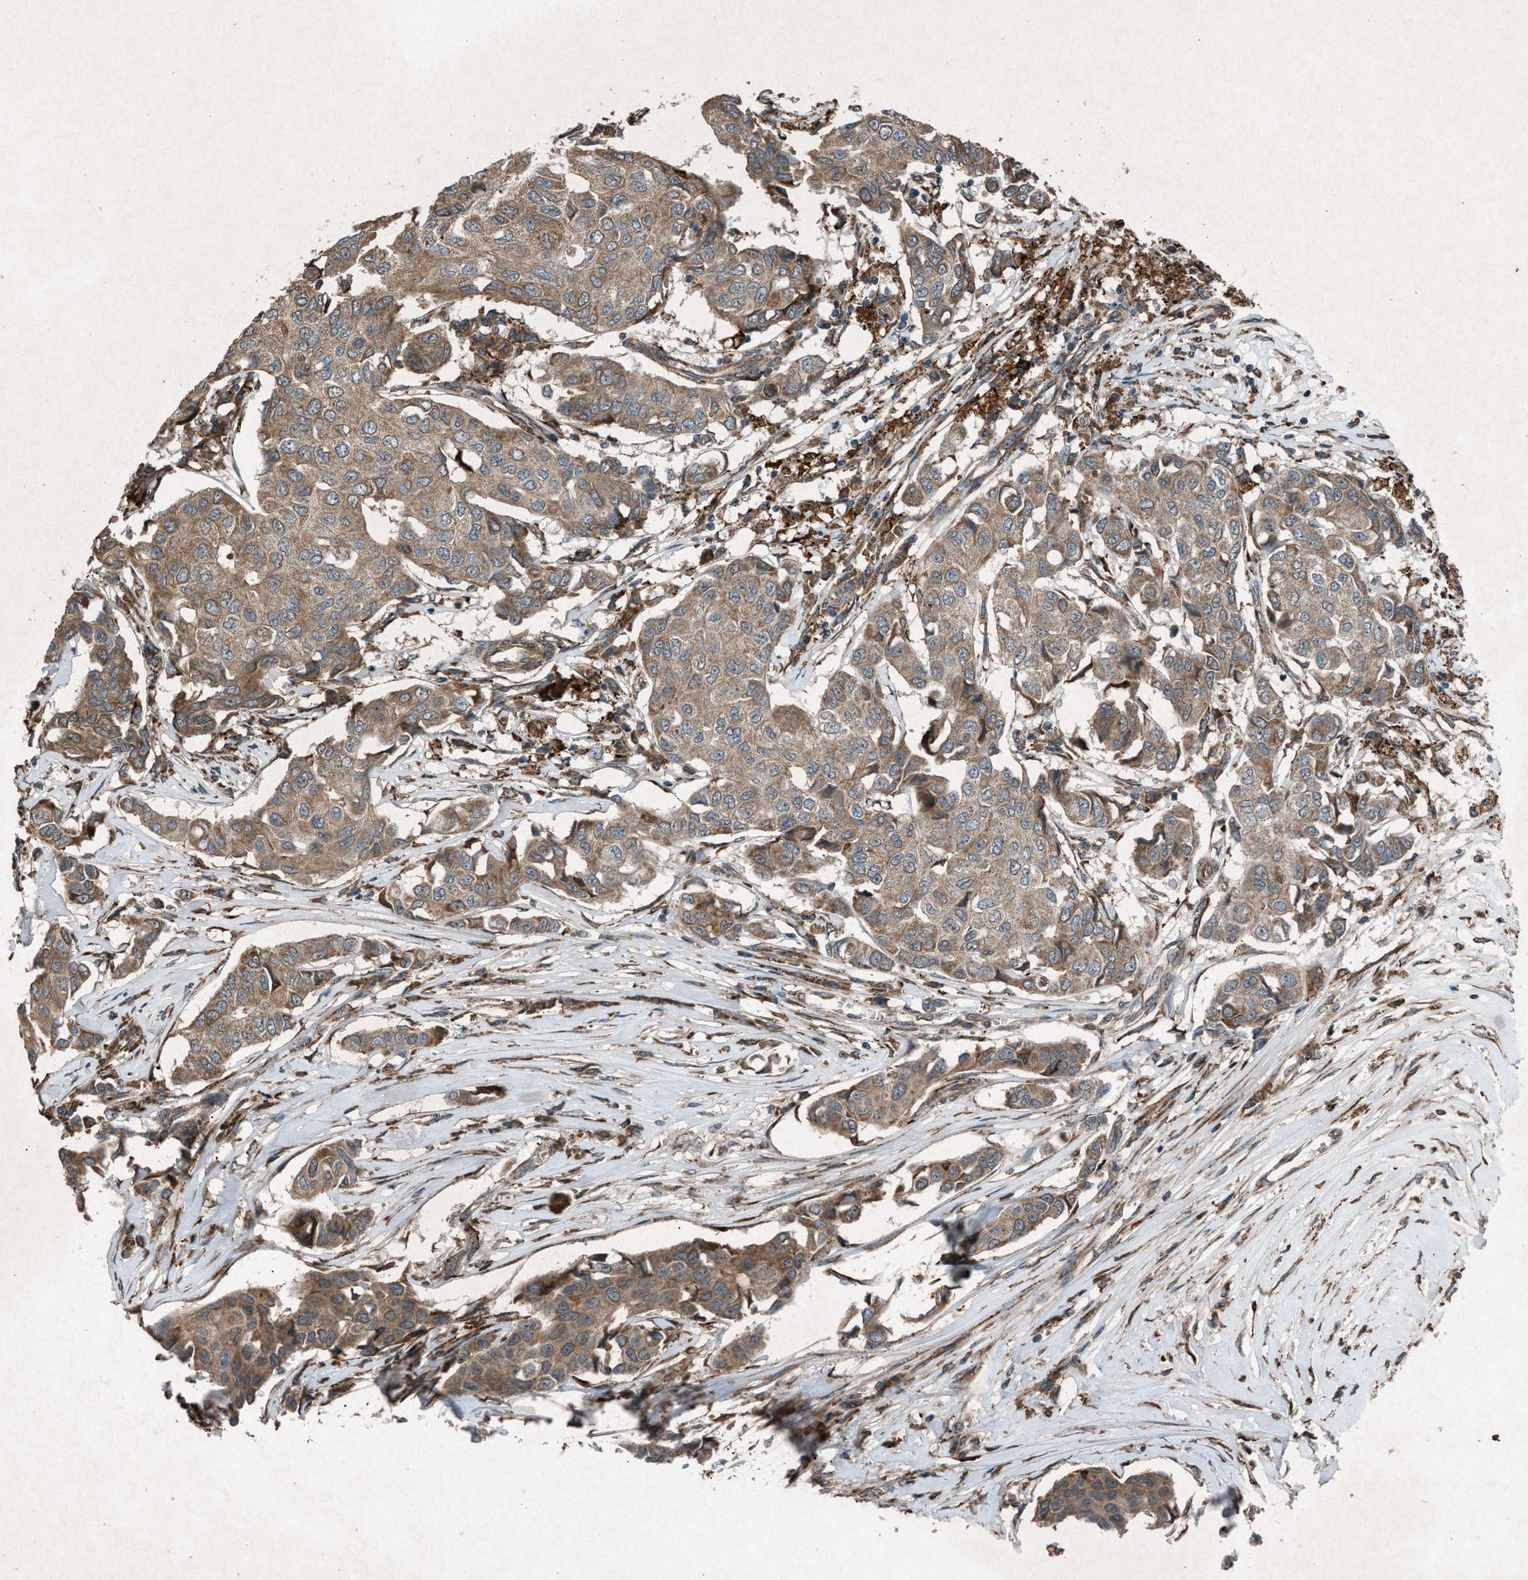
{"staining": {"intensity": "moderate", "quantity": ">75%", "location": "cytoplasmic/membranous"}, "tissue": "breast cancer", "cell_type": "Tumor cells", "image_type": "cancer", "snomed": [{"axis": "morphology", "description": "Duct carcinoma"}, {"axis": "topography", "description": "Breast"}], "caption": "The image displays staining of intraductal carcinoma (breast), revealing moderate cytoplasmic/membranous protein positivity (brown color) within tumor cells. (Stains: DAB in brown, nuclei in blue, Microscopy: brightfield microscopy at high magnification).", "gene": "CALR", "patient": {"sex": "female", "age": 80}}